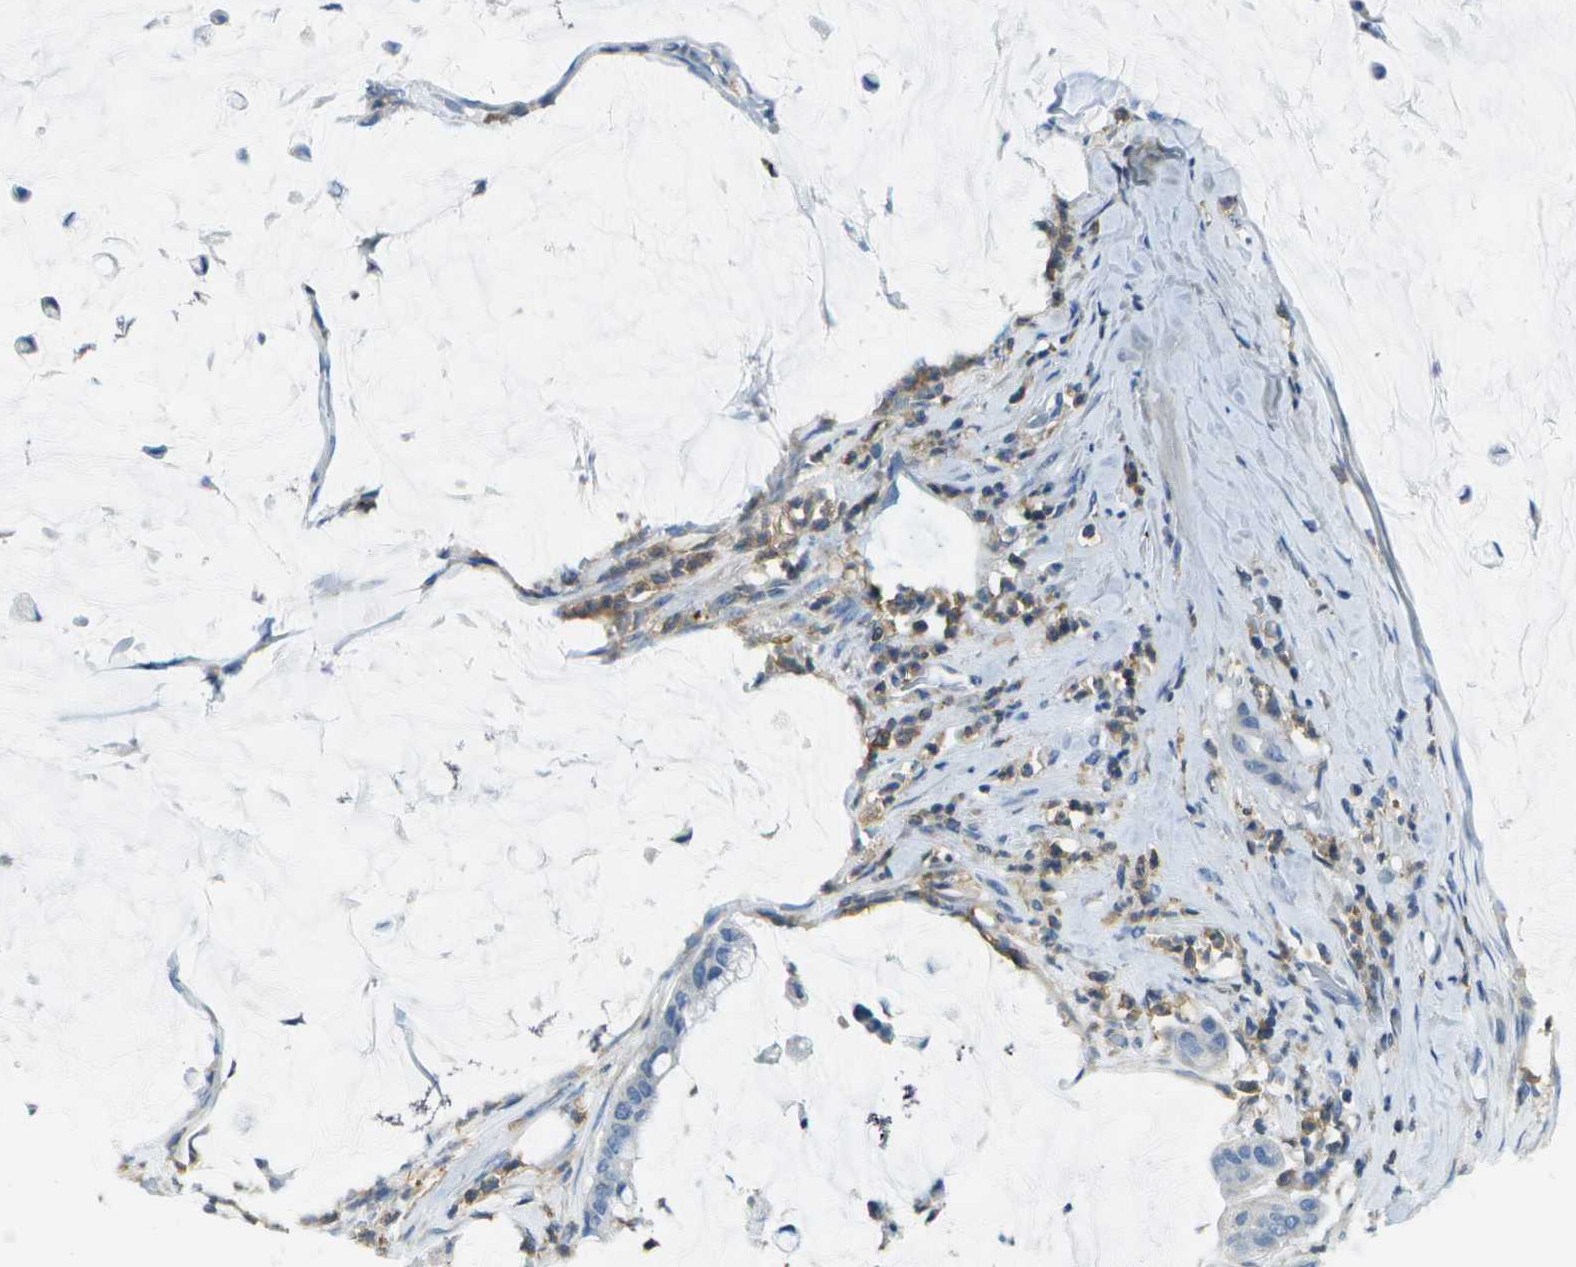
{"staining": {"intensity": "negative", "quantity": "none", "location": "none"}, "tissue": "pancreatic cancer", "cell_type": "Tumor cells", "image_type": "cancer", "snomed": [{"axis": "morphology", "description": "Adenocarcinoma, NOS"}, {"axis": "topography", "description": "Pancreas"}], "caption": "High power microscopy histopathology image of an immunohistochemistry (IHC) photomicrograph of pancreatic cancer, revealing no significant staining in tumor cells. (DAB immunohistochemistry (IHC) with hematoxylin counter stain).", "gene": "RCSD1", "patient": {"sex": "male", "age": 41}}